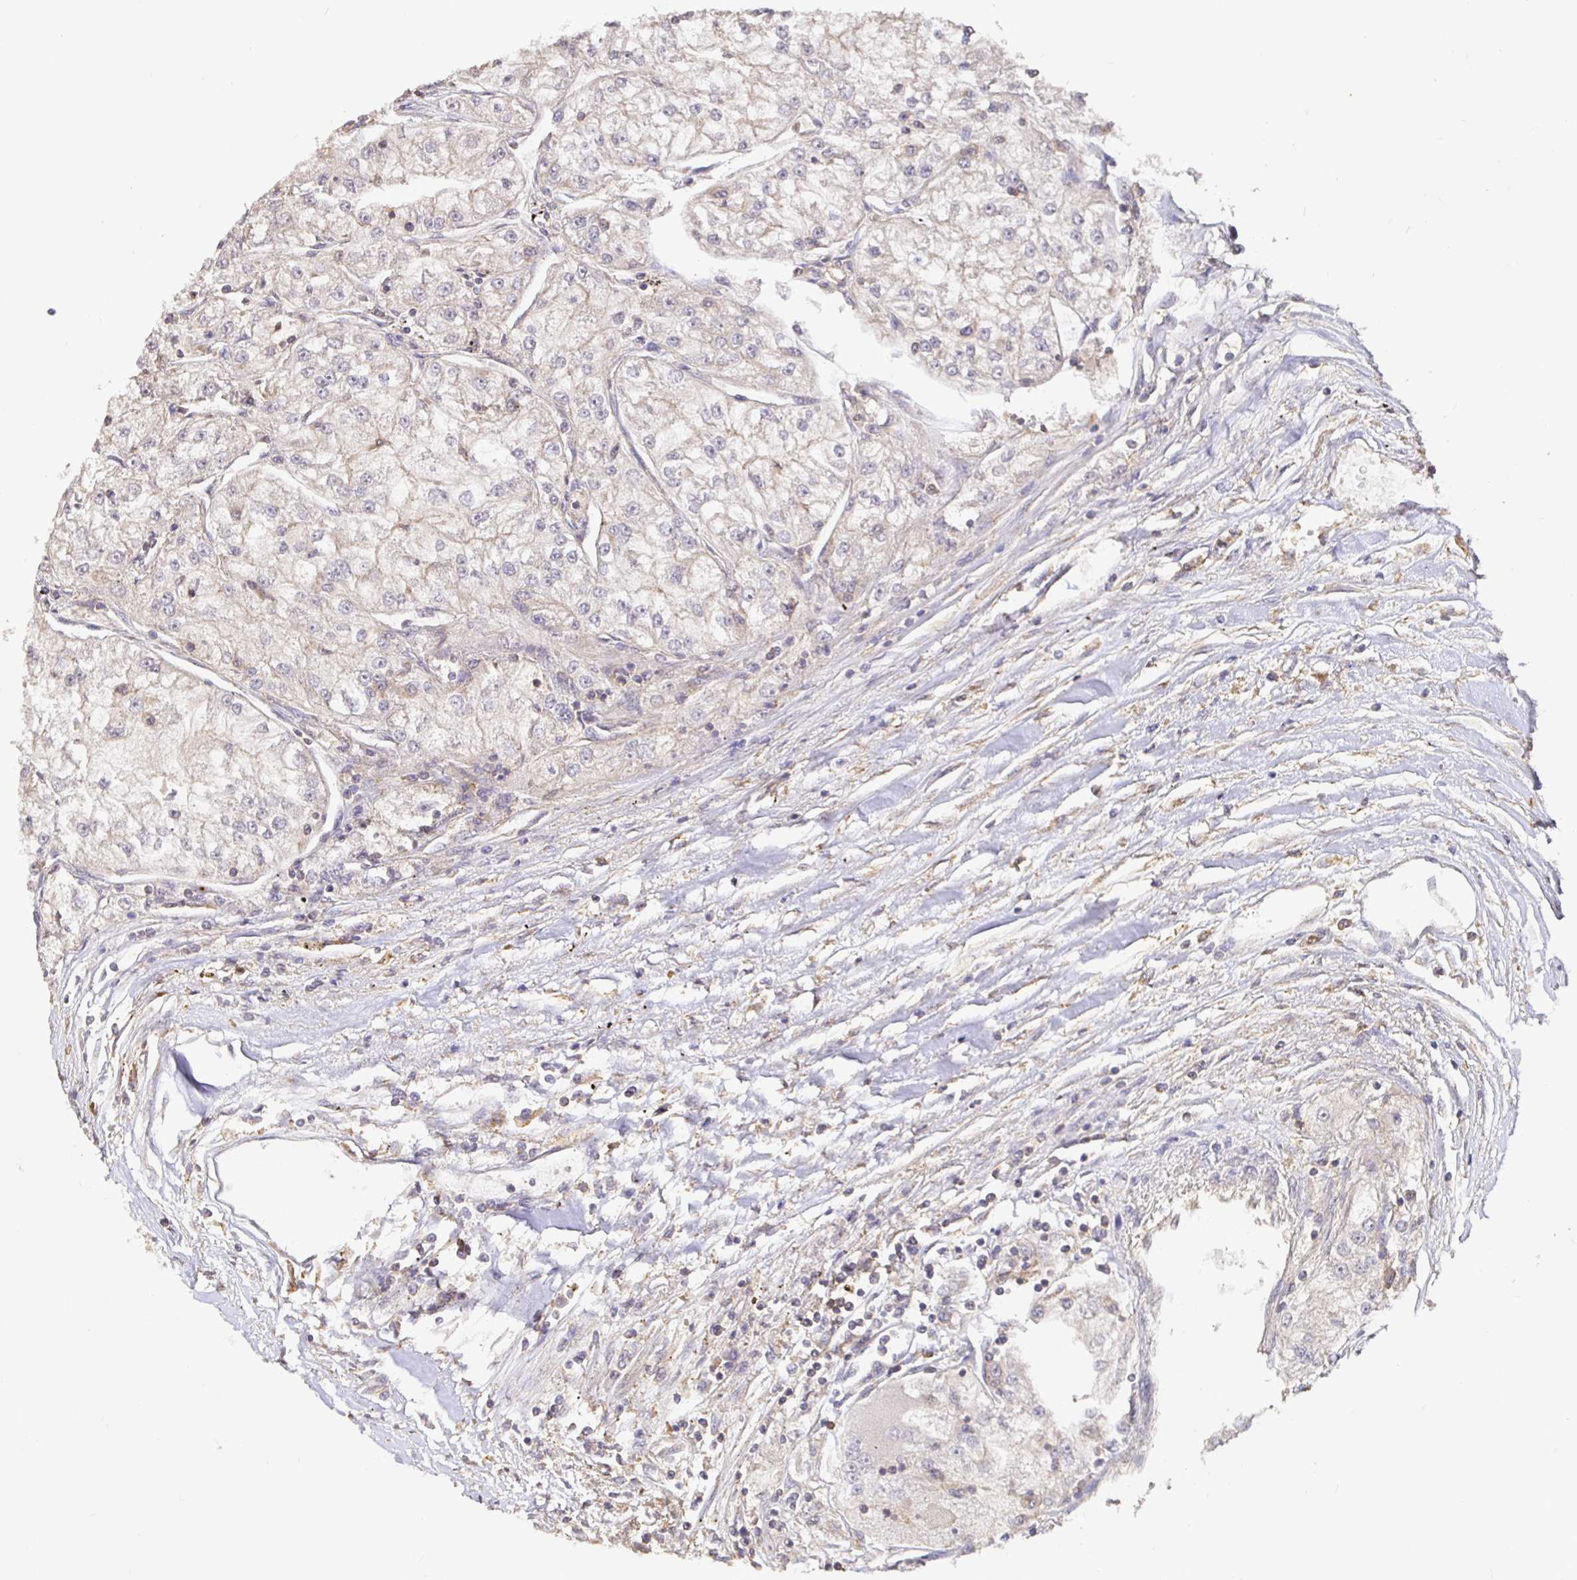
{"staining": {"intensity": "negative", "quantity": "none", "location": "none"}, "tissue": "renal cancer", "cell_type": "Tumor cells", "image_type": "cancer", "snomed": [{"axis": "morphology", "description": "Adenocarcinoma, NOS"}, {"axis": "topography", "description": "Kidney"}], "caption": "A photomicrograph of adenocarcinoma (renal) stained for a protein demonstrates no brown staining in tumor cells.", "gene": "C1QTNF7", "patient": {"sex": "female", "age": 72}}